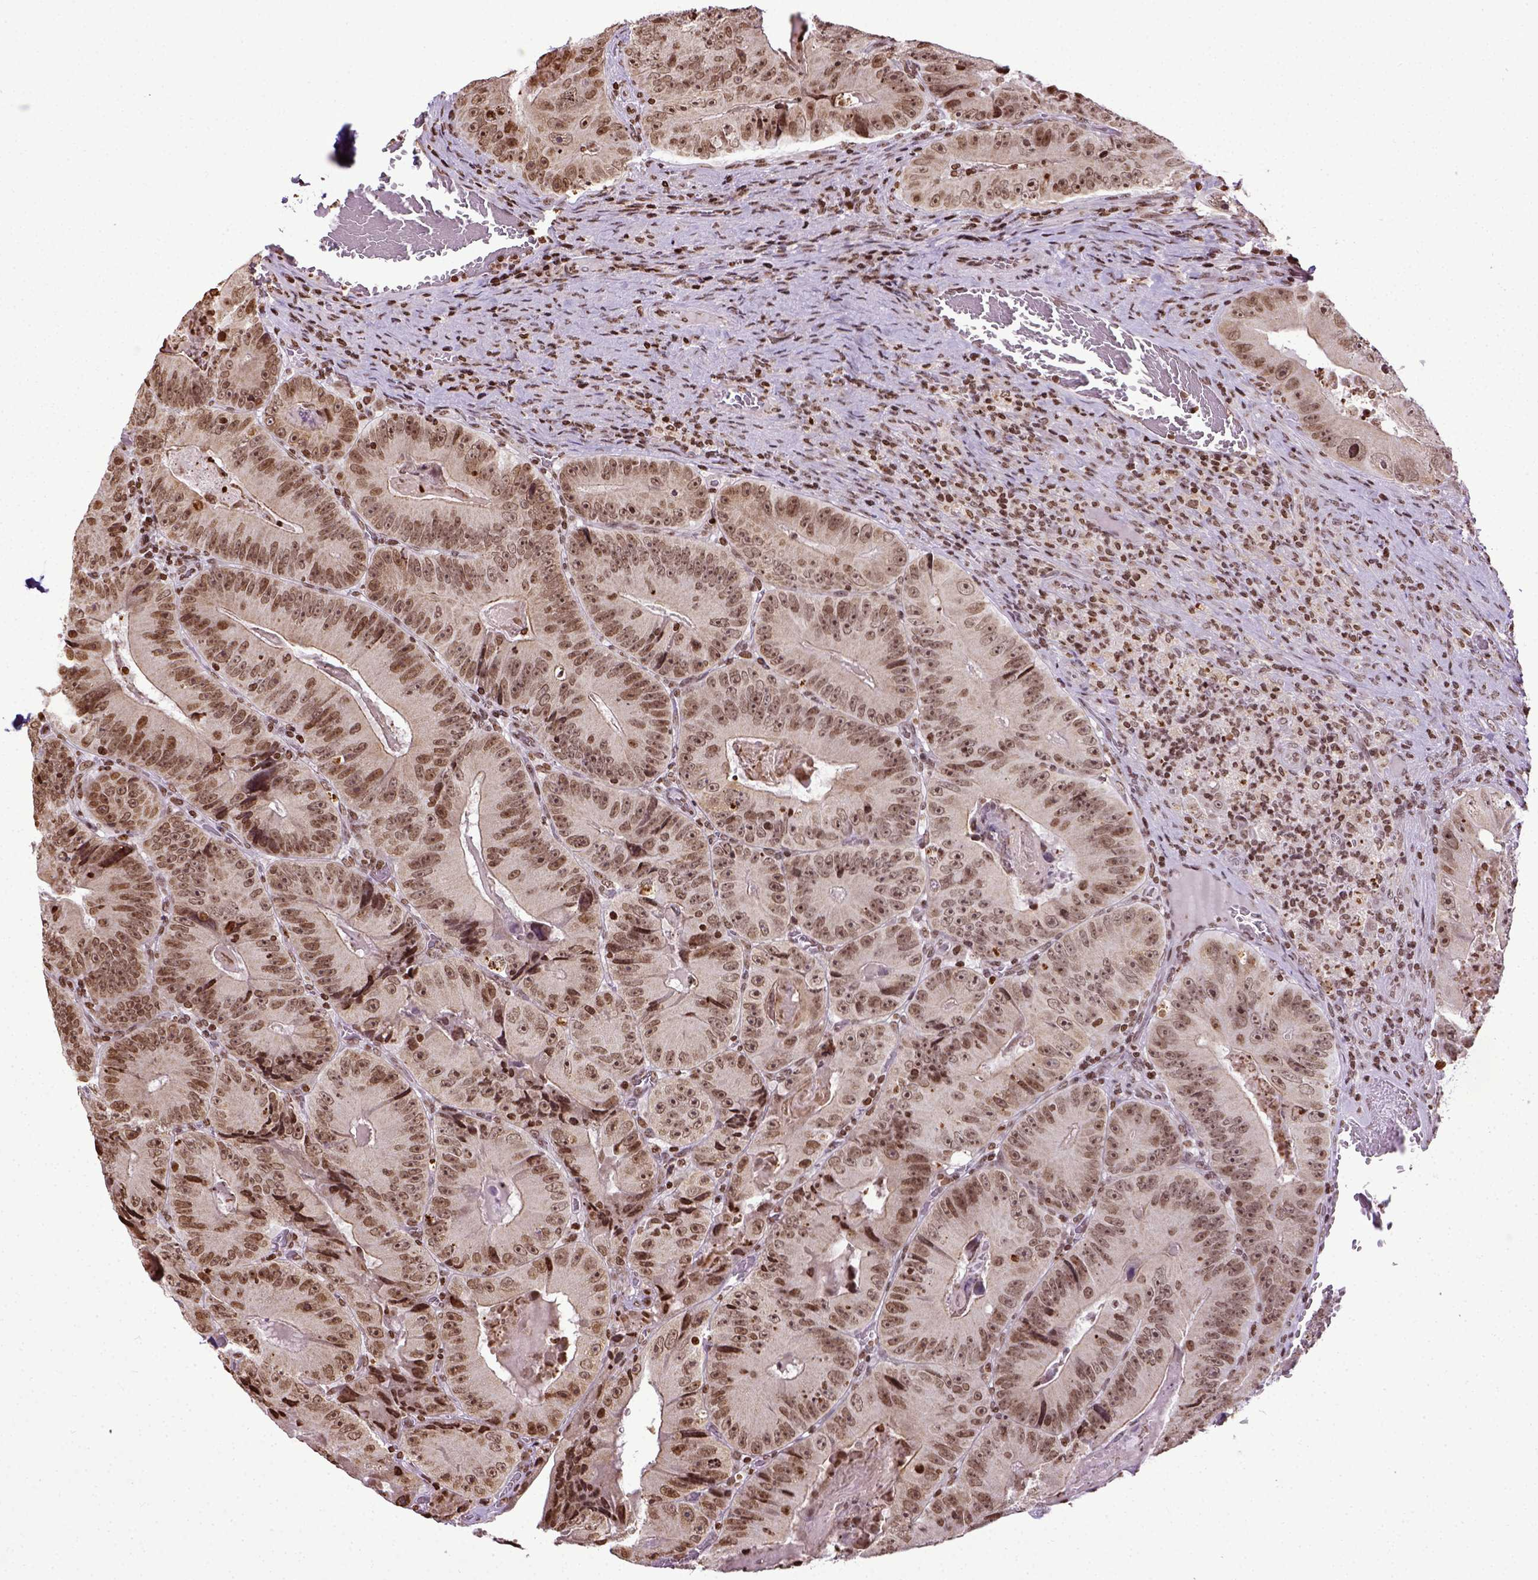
{"staining": {"intensity": "moderate", "quantity": ">75%", "location": "nuclear"}, "tissue": "colorectal cancer", "cell_type": "Tumor cells", "image_type": "cancer", "snomed": [{"axis": "morphology", "description": "Adenocarcinoma, NOS"}, {"axis": "topography", "description": "Colon"}], "caption": "Tumor cells demonstrate medium levels of moderate nuclear expression in about >75% of cells in colorectal adenocarcinoma.", "gene": "ZNF75D", "patient": {"sex": "female", "age": 86}}